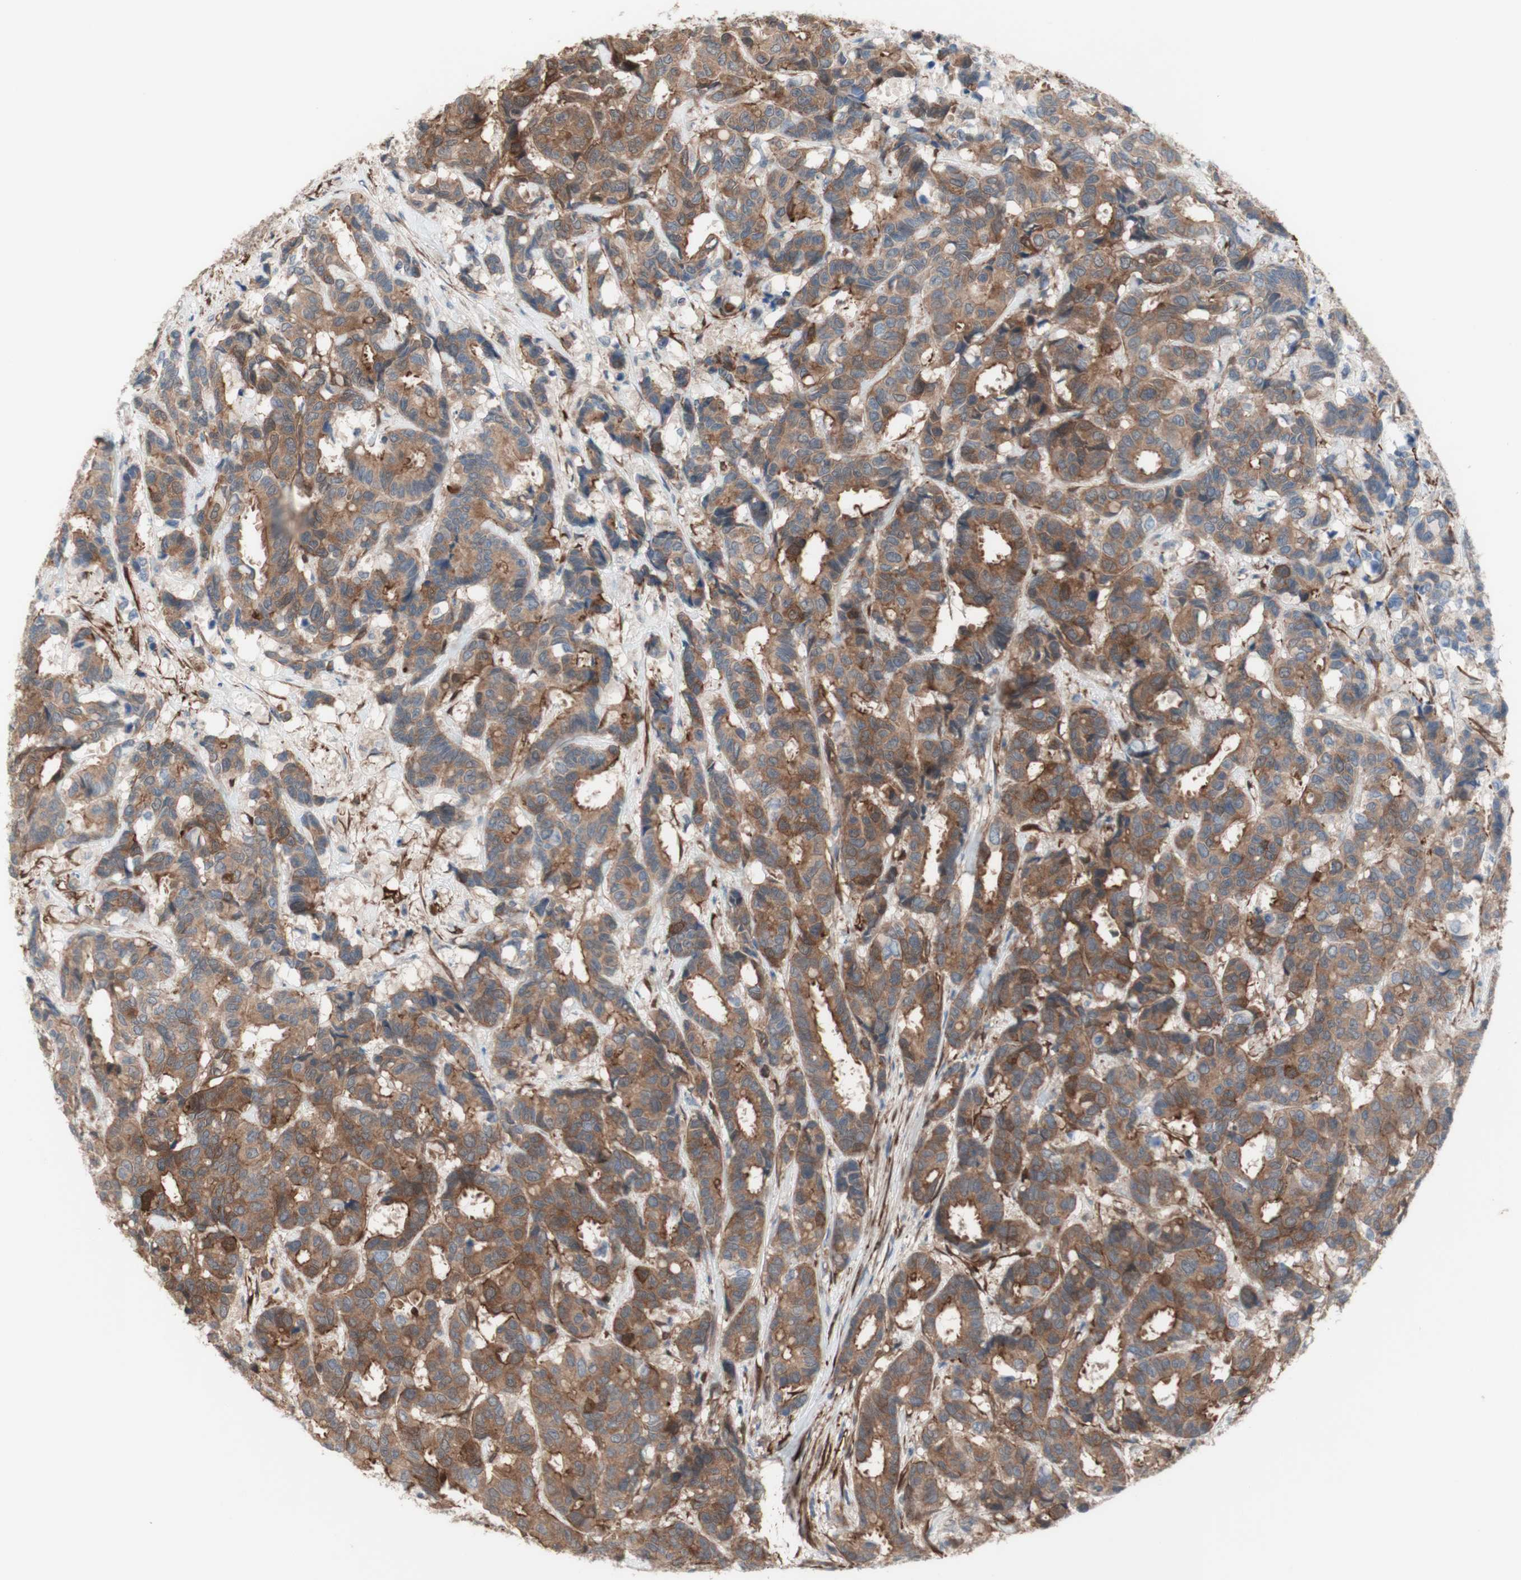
{"staining": {"intensity": "moderate", "quantity": ">75%", "location": "cytoplasmic/membranous"}, "tissue": "breast cancer", "cell_type": "Tumor cells", "image_type": "cancer", "snomed": [{"axis": "morphology", "description": "Duct carcinoma"}, {"axis": "topography", "description": "Breast"}], "caption": "Immunohistochemical staining of infiltrating ductal carcinoma (breast) displays medium levels of moderate cytoplasmic/membranous positivity in approximately >75% of tumor cells.", "gene": "CNN3", "patient": {"sex": "female", "age": 87}}